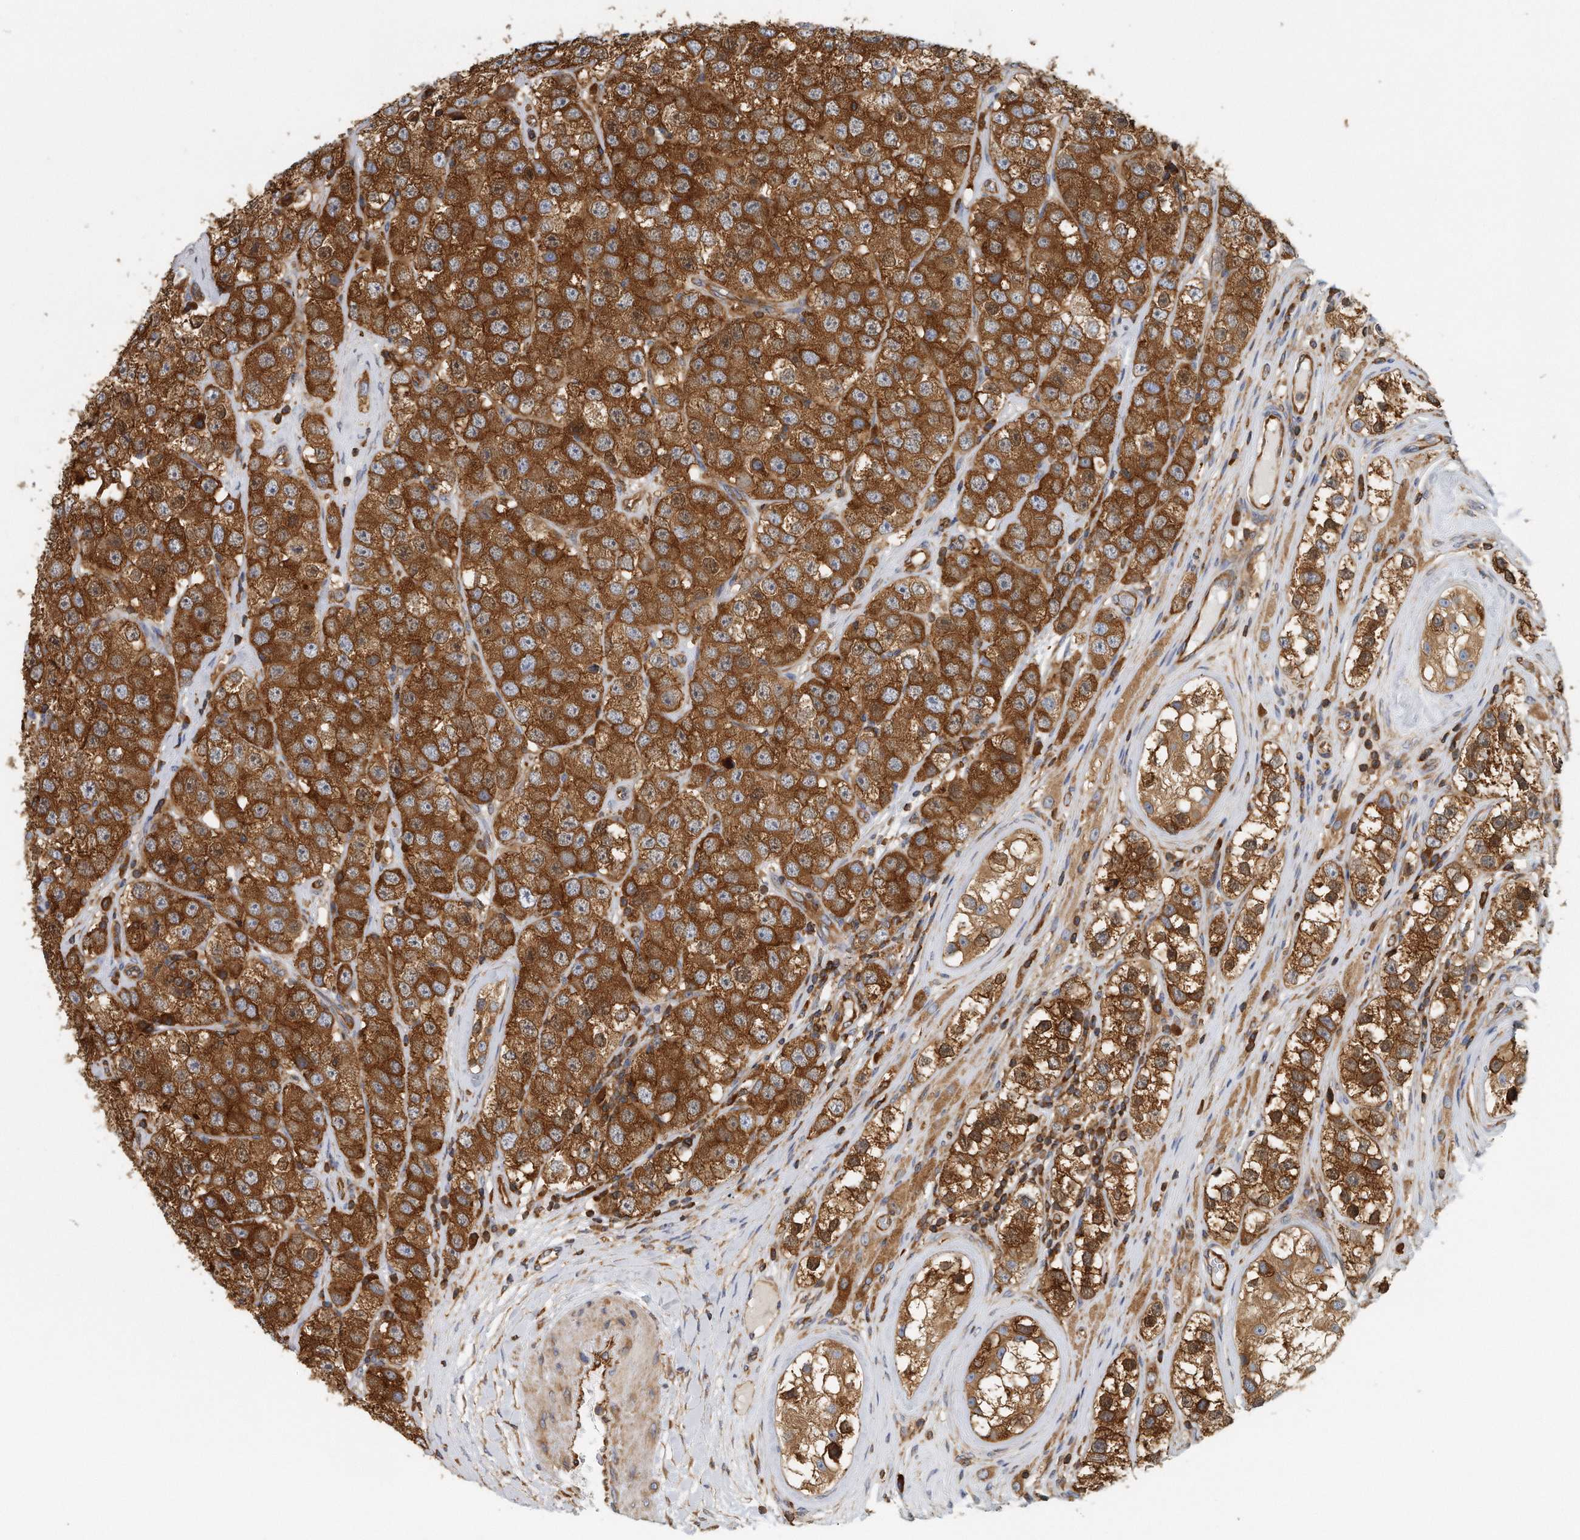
{"staining": {"intensity": "strong", "quantity": ">75%", "location": "cytoplasmic/membranous"}, "tissue": "testis cancer", "cell_type": "Tumor cells", "image_type": "cancer", "snomed": [{"axis": "morphology", "description": "Seminoma, NOS"}, {"axis": "topography", "description": "Testis"}], "caption": "Testis cancer (seminoma) stained for a protein displays strong cytoplasmic/membranous positivity in tumor cells. (Stains: DAB in brown, nuclei in blue, Microscopy: brightfield microscopy at high magnification).", "gene": "EIF3I", "patient": {"sex": "male", "age": 28}}